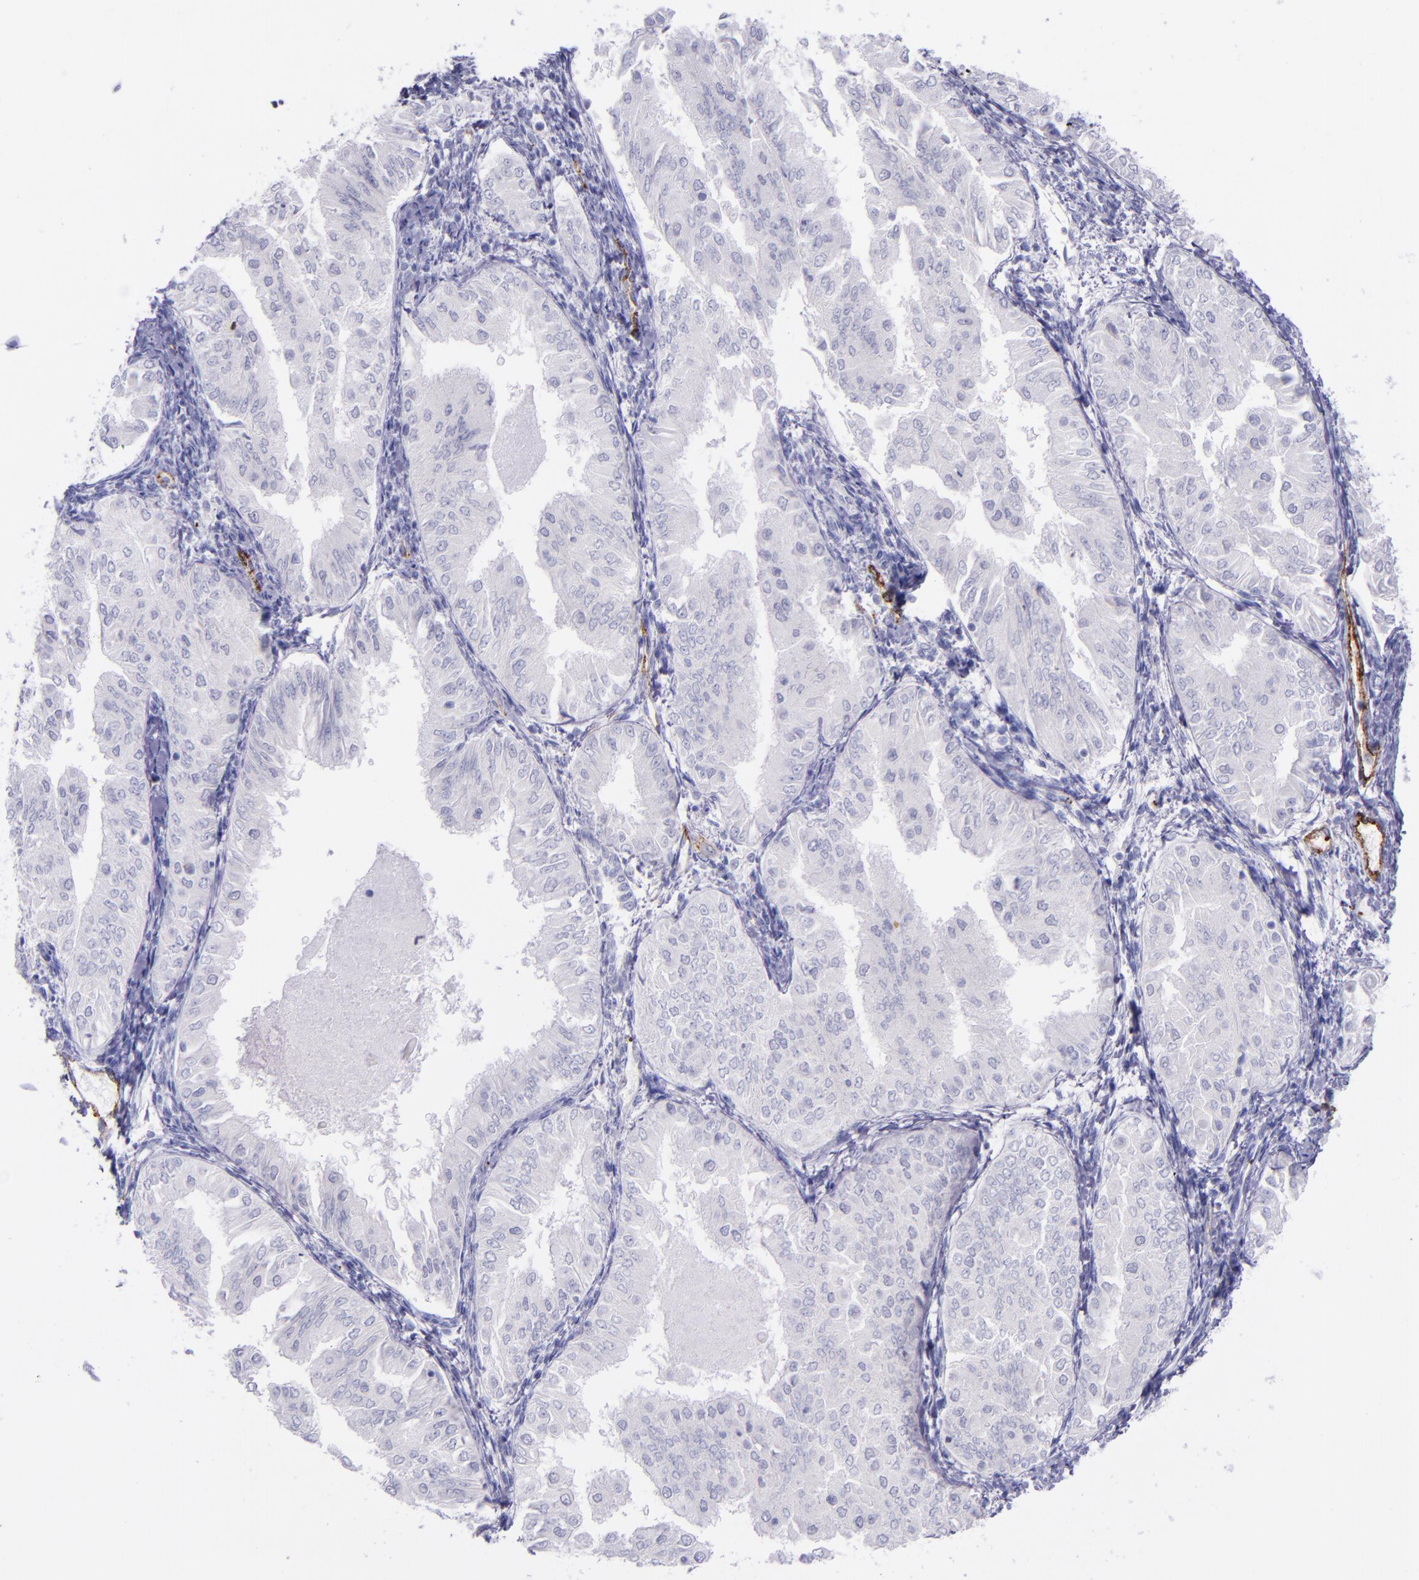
{"staining": {"intensity": "negative", "quantity": "none", "location": "none"}, "tissue": "endometrial cancer", "cell_type": "Tumor cells", "image_type": "cancer", "snomed": [{"axis": "morphology", "description": "Adenocarcinoma, NOS"}, {"axis": "topography", "description": "Endometrium"}], "caption": "Immunohistochemical staining of human endometrial adenocarcinoma demonstrates no significant staining in tumor cells.", "gene": "SELE", "patient": {"sex": "female", "age": 53}}